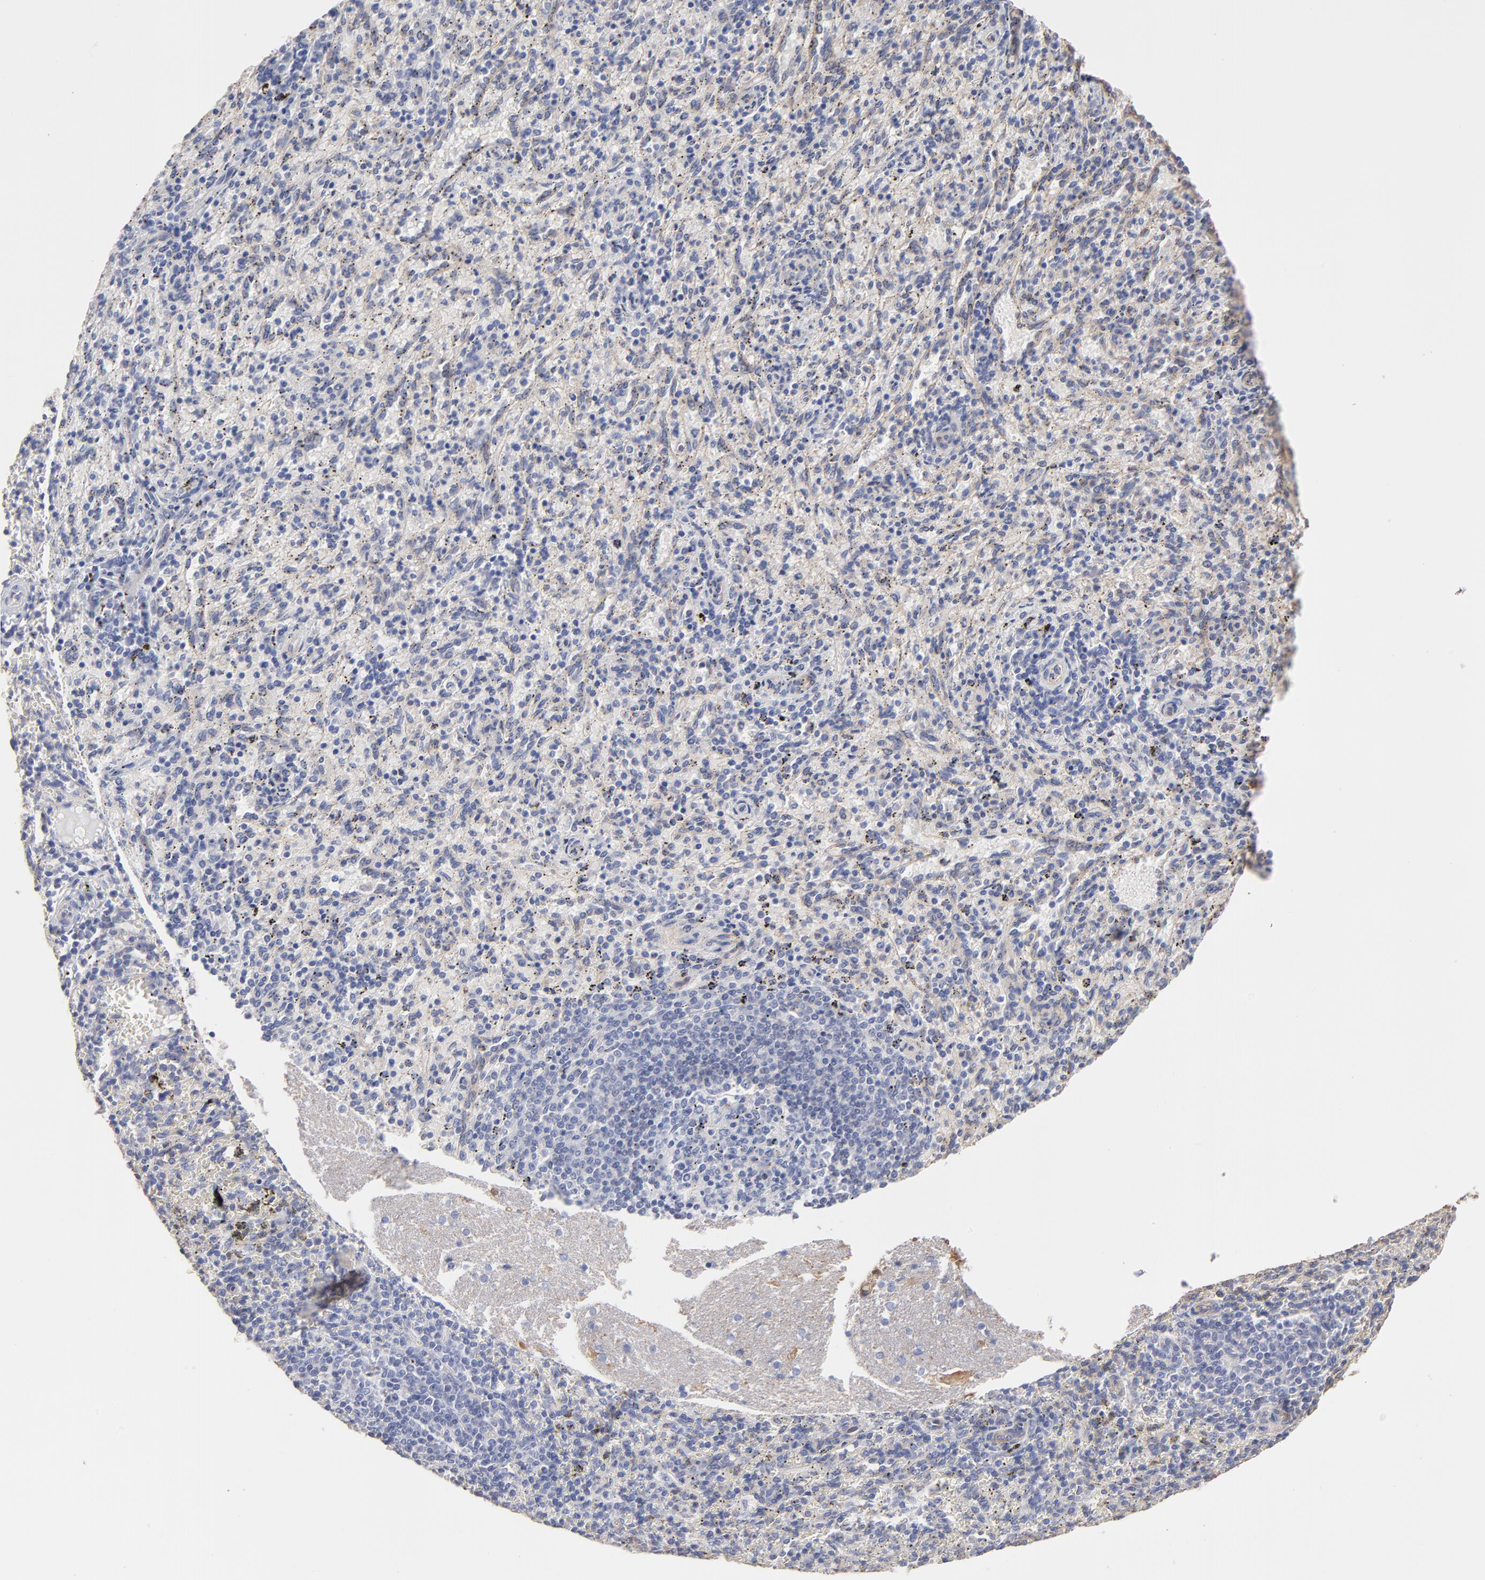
{"staining": {"intensity": "negative", "quantity": "none", "location": "none"}, "tissue": "spleen", "cell_type": "Cells in red pulp", "image_type": "normal", "snomed": [{"axis": "morphology", "description": "Normal tissue, NOS"}, {"axis": "topography", "description": "Spleen"}], "caption": "This is an immunohistochemistry (IHC) histopathology image of normal human spleen. There is no expression in cells in red pulp.", "gene": "LRCH2", "patient": {"sex": "female", "age": 10}}